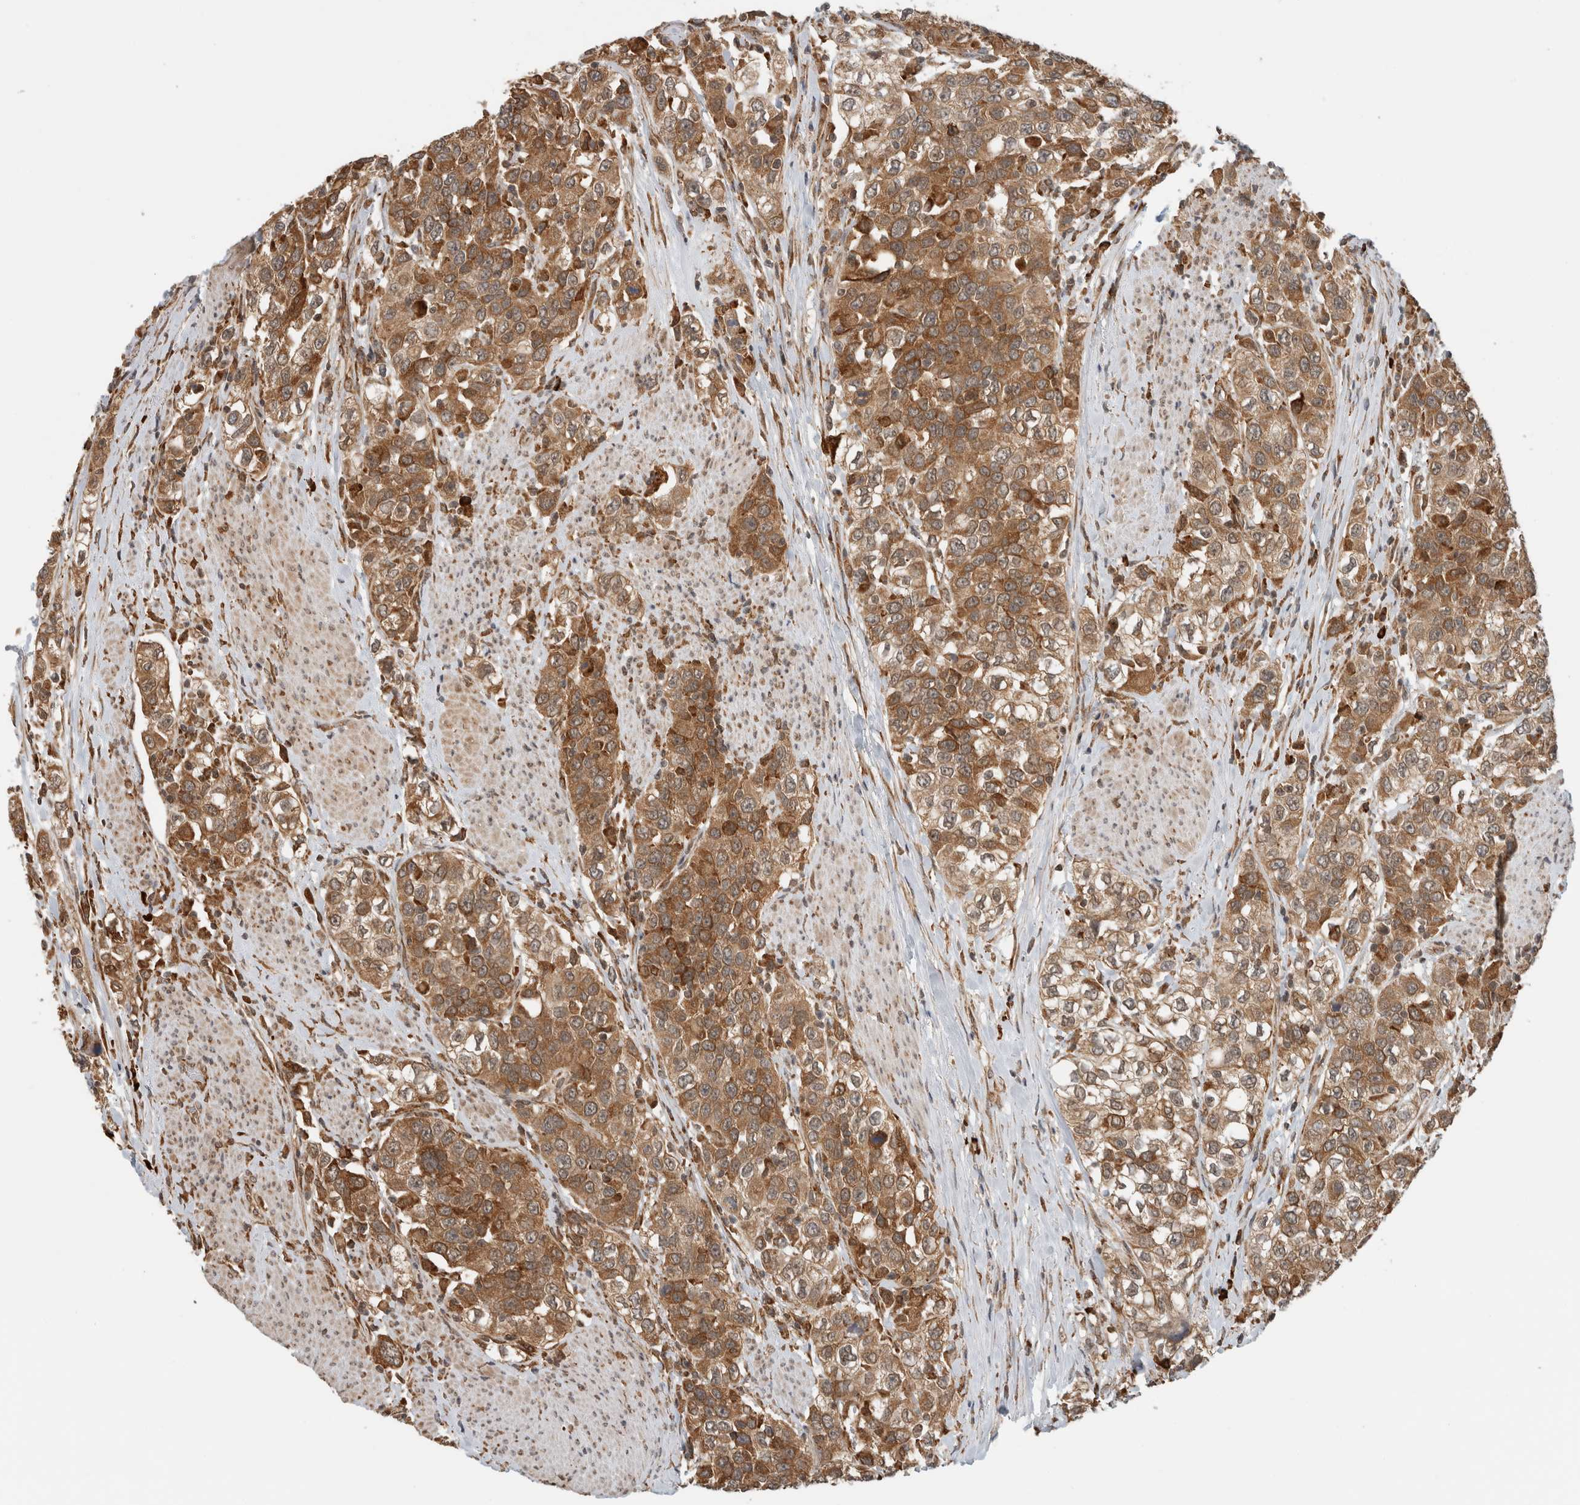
{"staining": {"intensity": "moderate", "quantity": ">75%", "location": "cytoplasmic/membranous"}, "tissue": "urothelial cancer", "cell_type": "Tumor cells", "image_type": "cancer", "snomed": [{"axis": "morphology", "description": "Urothelial carcinoma, High grade"}, {"axis": "topography", "description": "Urinary bladder"}], "caption": "IHC (DAB (3,3'-diaminobenzidine)) staining of human urothelial cancer displays moderate cytoplasmic/membranous protein positivity in approximately >75% of tumor cells. (brown staining indicates protein expression, while blue staining denotes nuclei).", "gene": "MS4A7", "patient": {"sex": "female", "age": 80}}